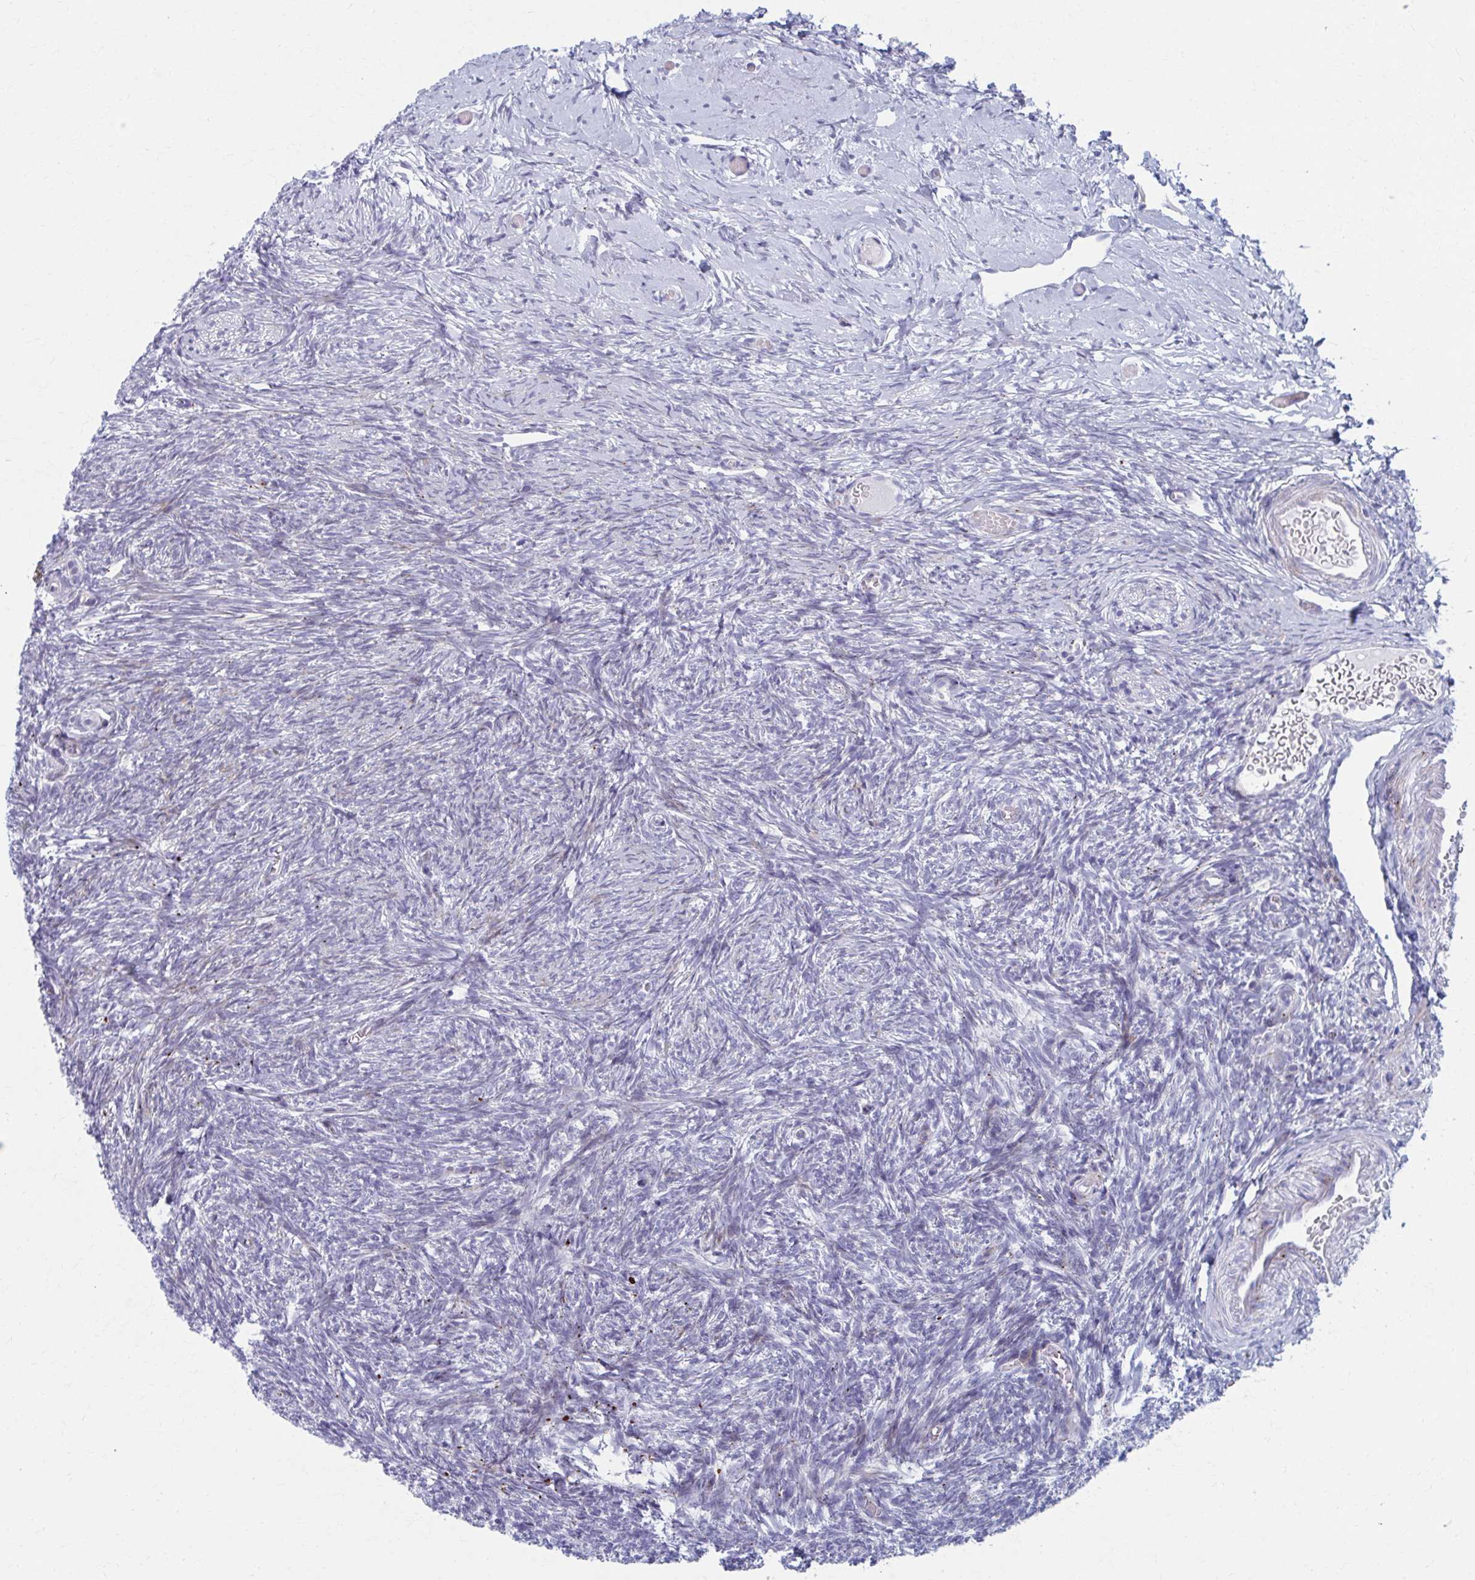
{"staining": {"intensity": "negative", "quantity": "none", "location": "none"}, "tissue": "ovary", "cell_type": "Follicle cells", "image_type": "normal", "snomed": [{"axis": "morphology", "description": "Normal tissue, NOS"}, {"axis": "topography", "description": "Ovary"}], "caption": "The micrograph exhibits no significant expression in follicle cells of ovary.", "gene": "OLFM2", "patient": {"sex": "female", "age": 39}}